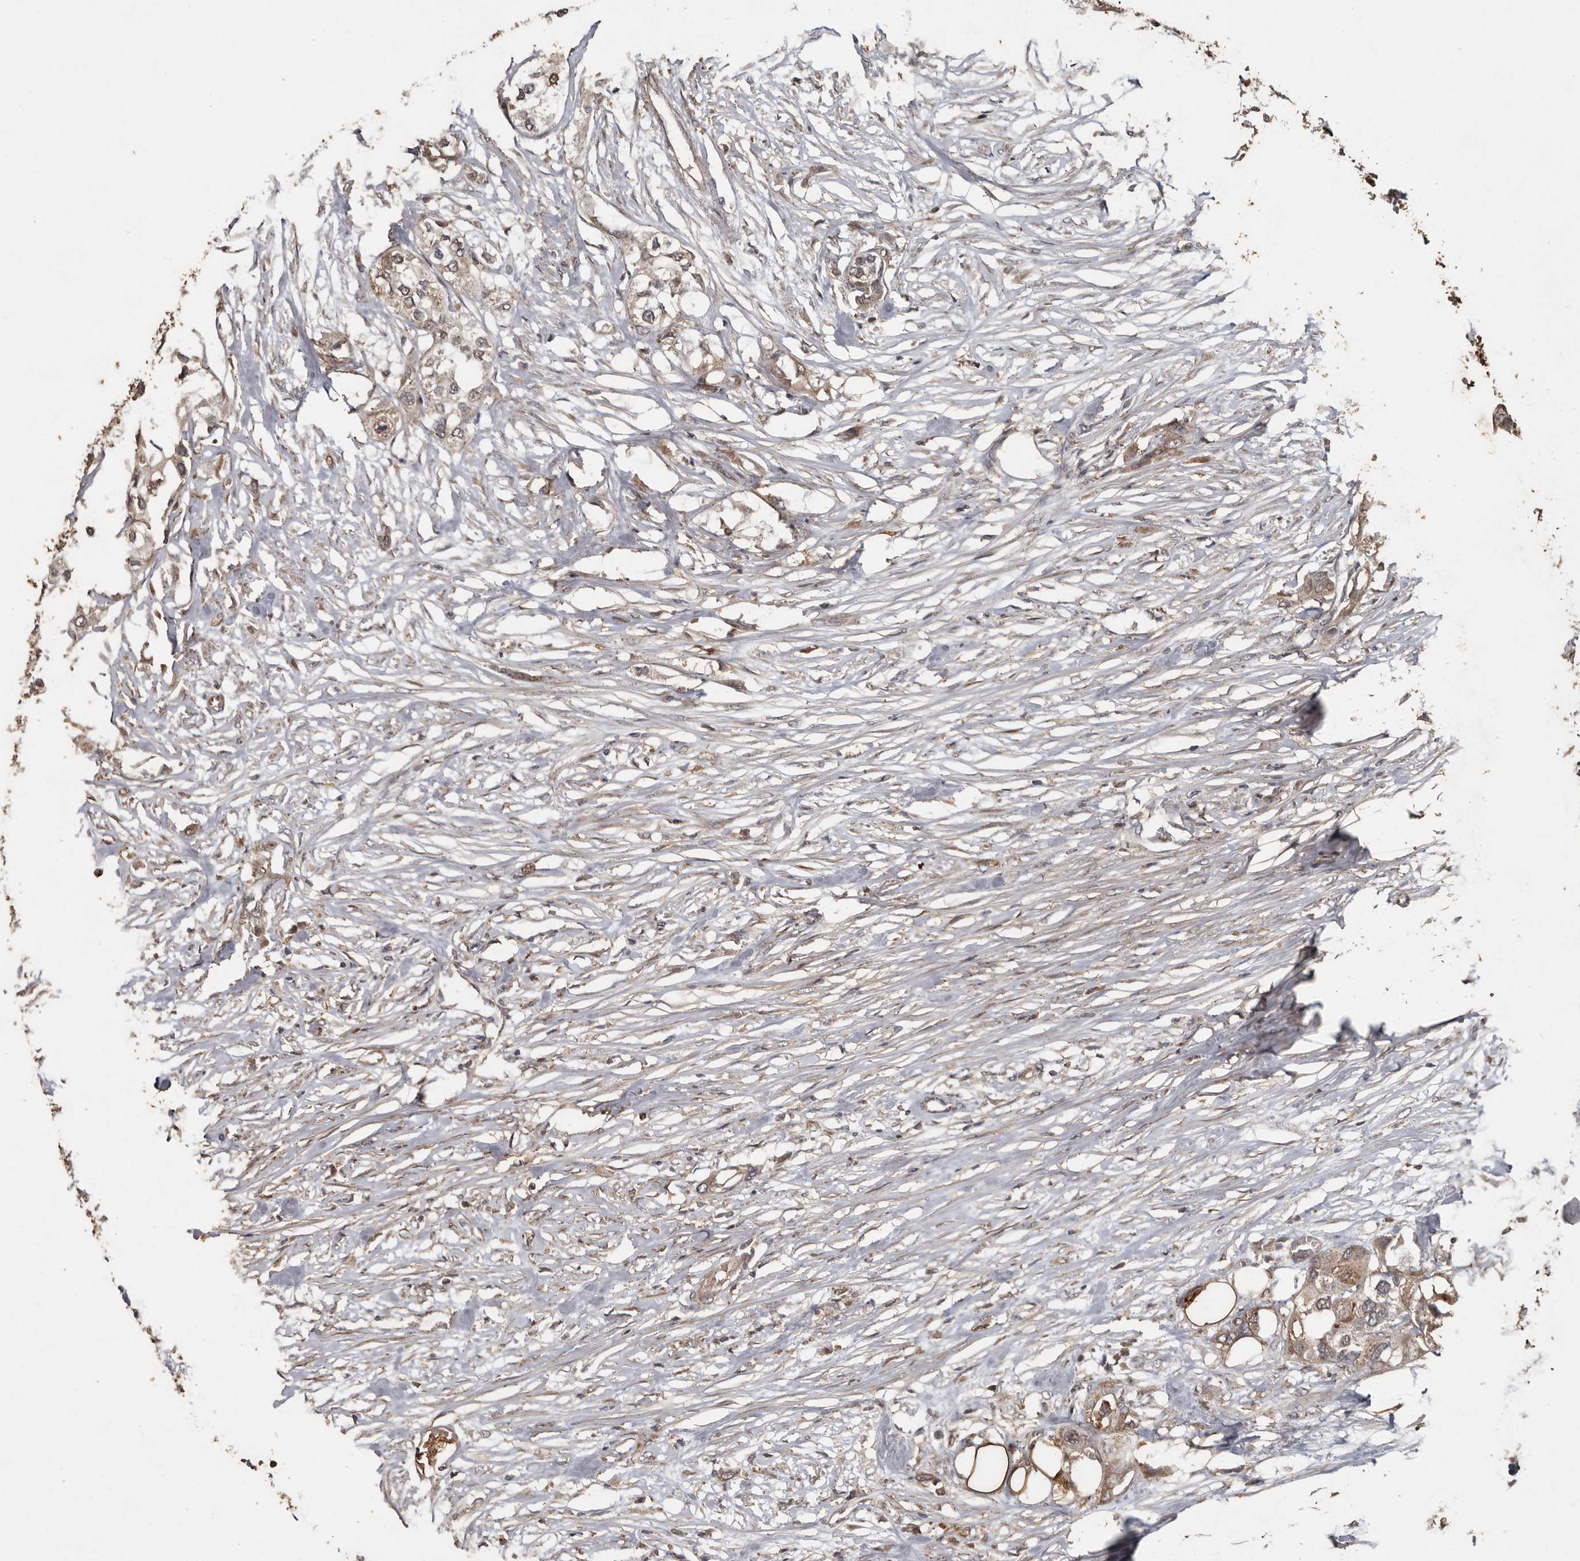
{"staining": {"intensity": "weak", "quantity": ">75%", "location": "cytoplasmic/membranous,nuclear"}, "tissue": "urothelial cancer", "cell_type": "Tumor cells", "image_type": "cancer", "snomed": [{"axis": "morphology", "description": "Urothelial carcinoma, High grade"}, {"axis": "topography", "description": "Urinary bladder"}], "caption": "Urothelial cancer stained with a protein marker displays weak staining in tumor cells.", "gene": "RANBP17", "patient": {"sex": "male", "age": 64}}